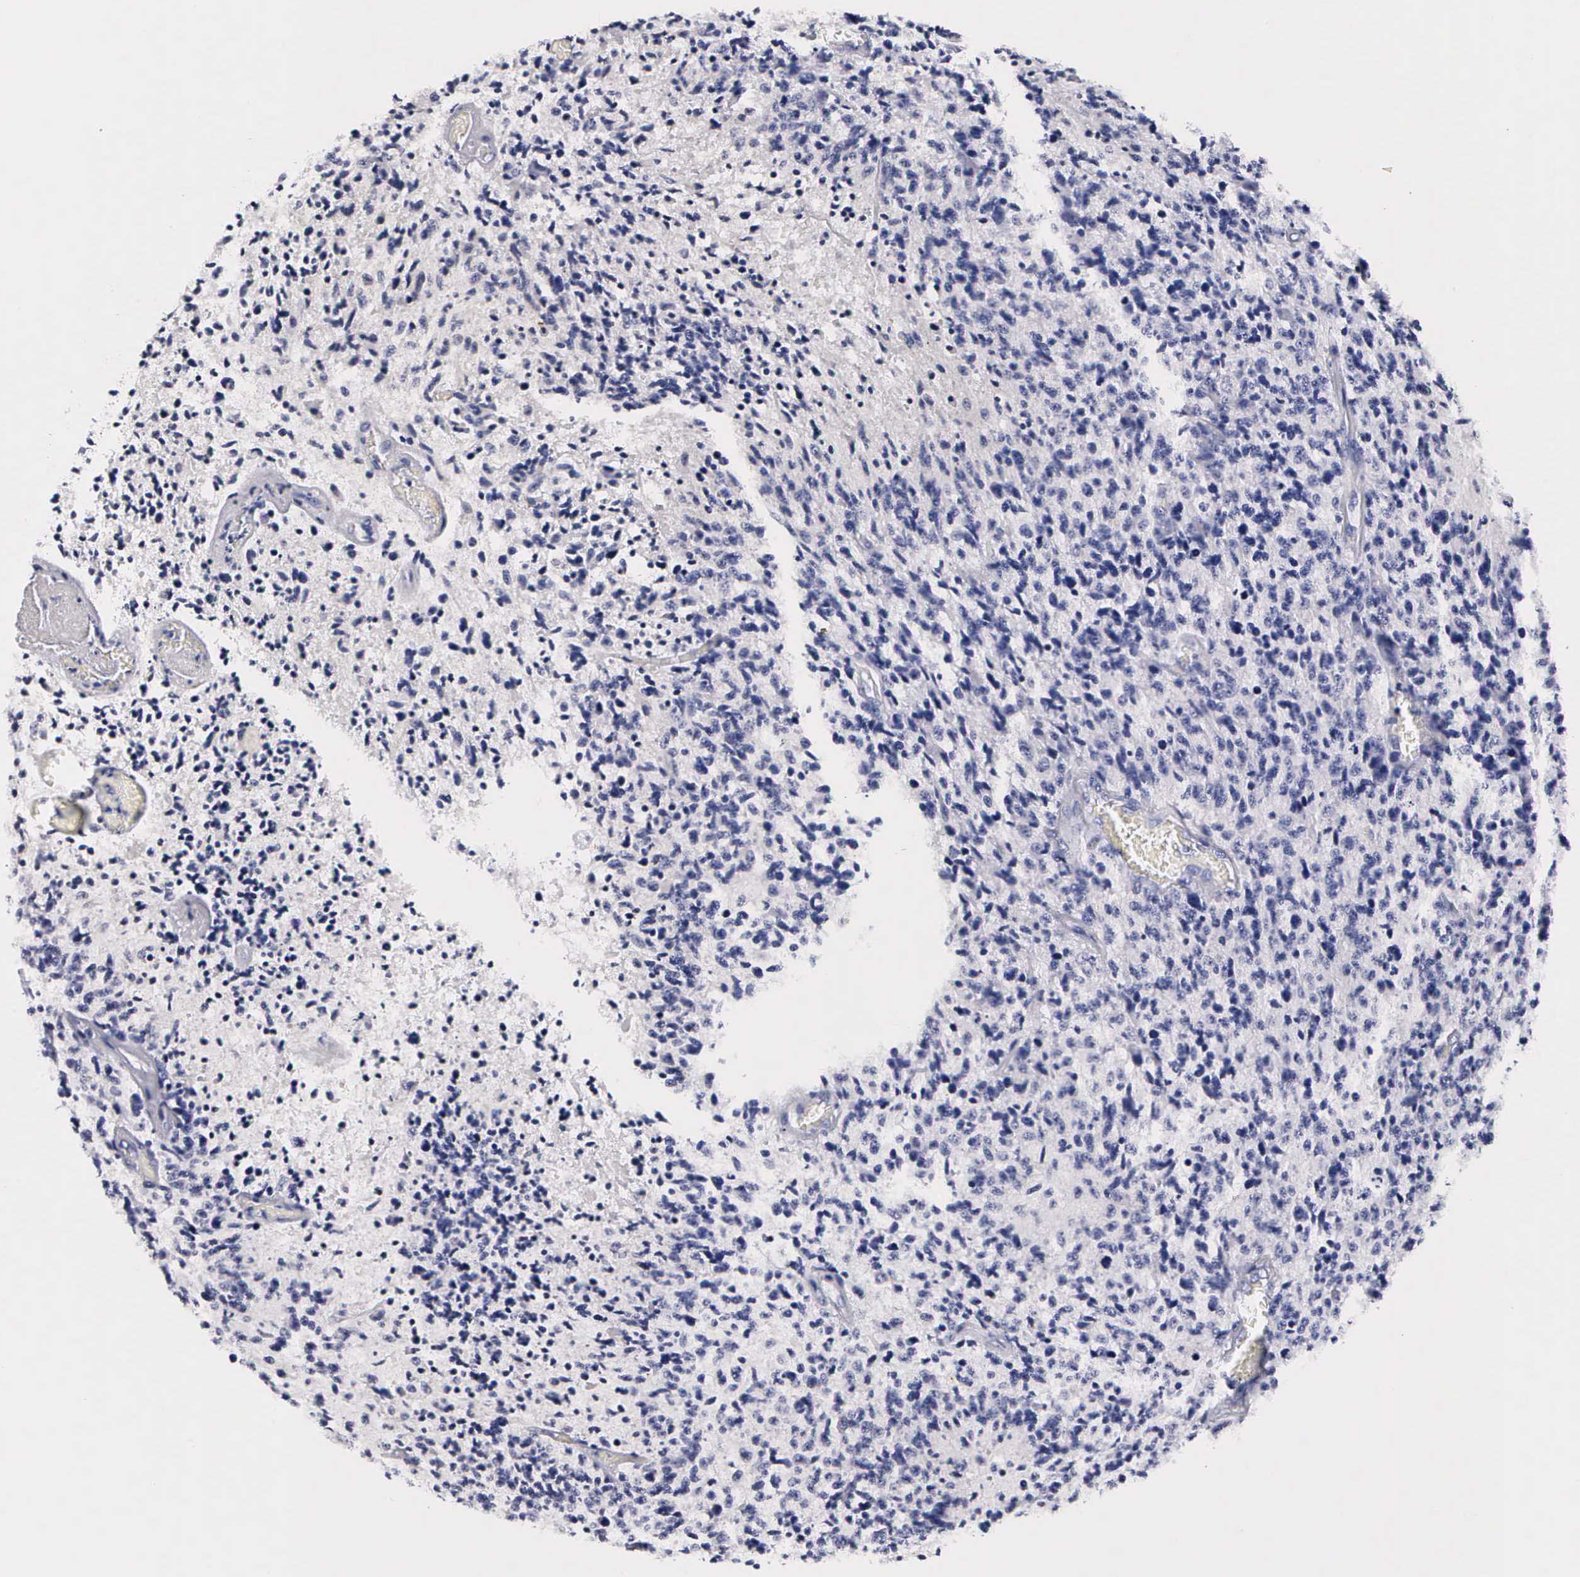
{"staining": {"intensity": "negative", "quantity": "none", "location": "none"}, "tissue": "glioma", "cell_type": "Tumor cells", "image_type": "cancer", "snomed": [{"axis": "morphology", "description": "Glioma, malignant, High grade"}, {"axis": "topography", "description": "Brain"}], "caption": "This is an IHC image of malignant glioma (high-grade). There is no expression in tumor cells.", "gene": "RNASE6", "patient": {"sex": "male", "age": 36}}